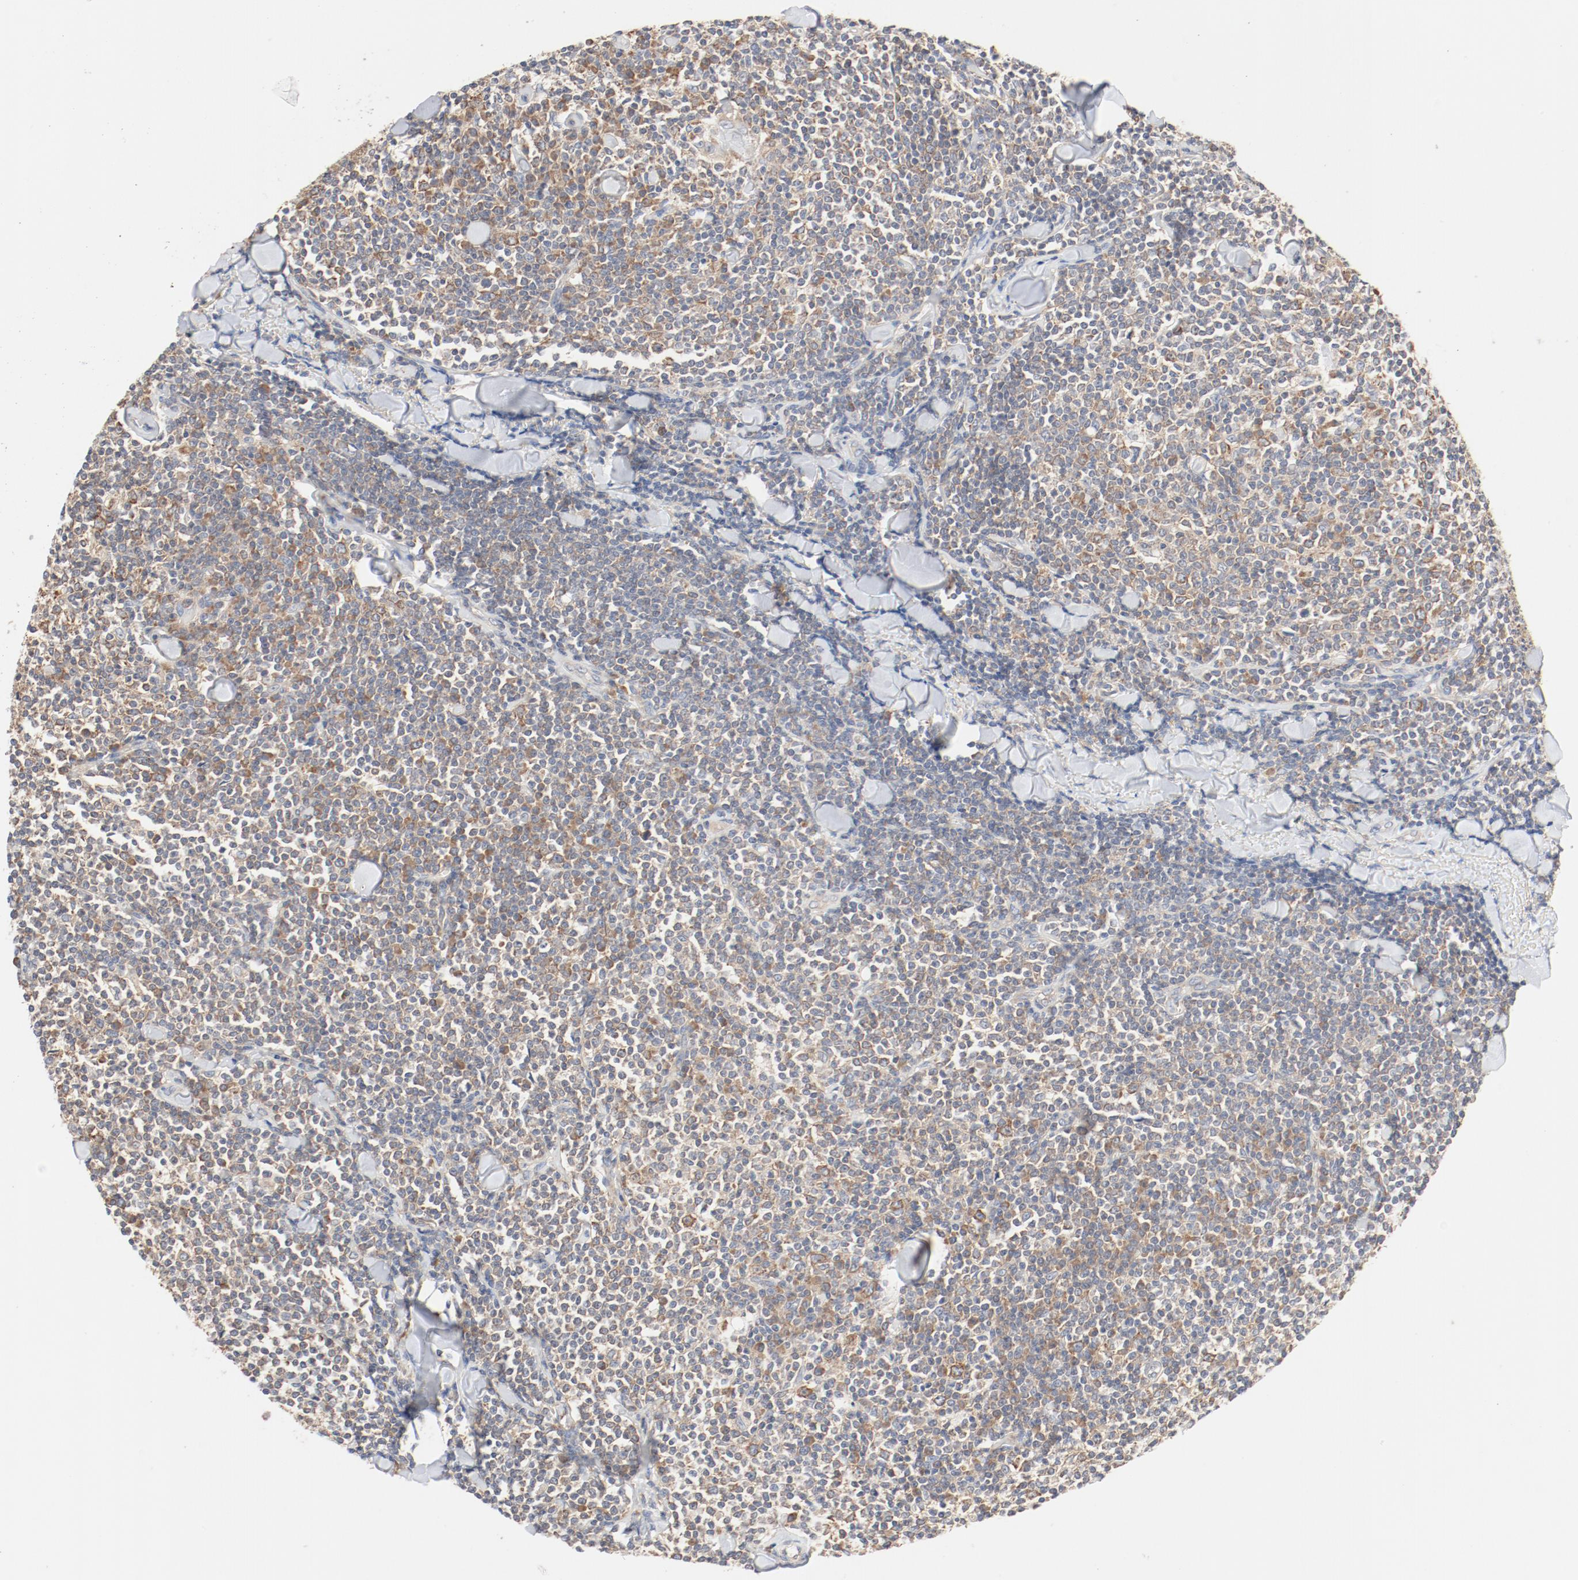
{"staining": {"intensity": "weak", "quantity": ">75%", "location": "cytoplasmic/membranous"}, "tissue": "lymphoma", "cell_type": "Tumor cells", "image_type": "cancer", "snomed": [{"axis": "morphology", "description": "Malignant lymphoma, non-Hodgkin's type, Low grade"}, {"axis": "topography", "description": "Soft tissue"}], "caption": "Lymphoma tissue exhibits weak cytoplasmic/membranous expression in approximately >75% of tumor cells, visualized by immunohistochemistry.", "gene": "RPS6", "patient": {"sex": "male", "age": 92}}